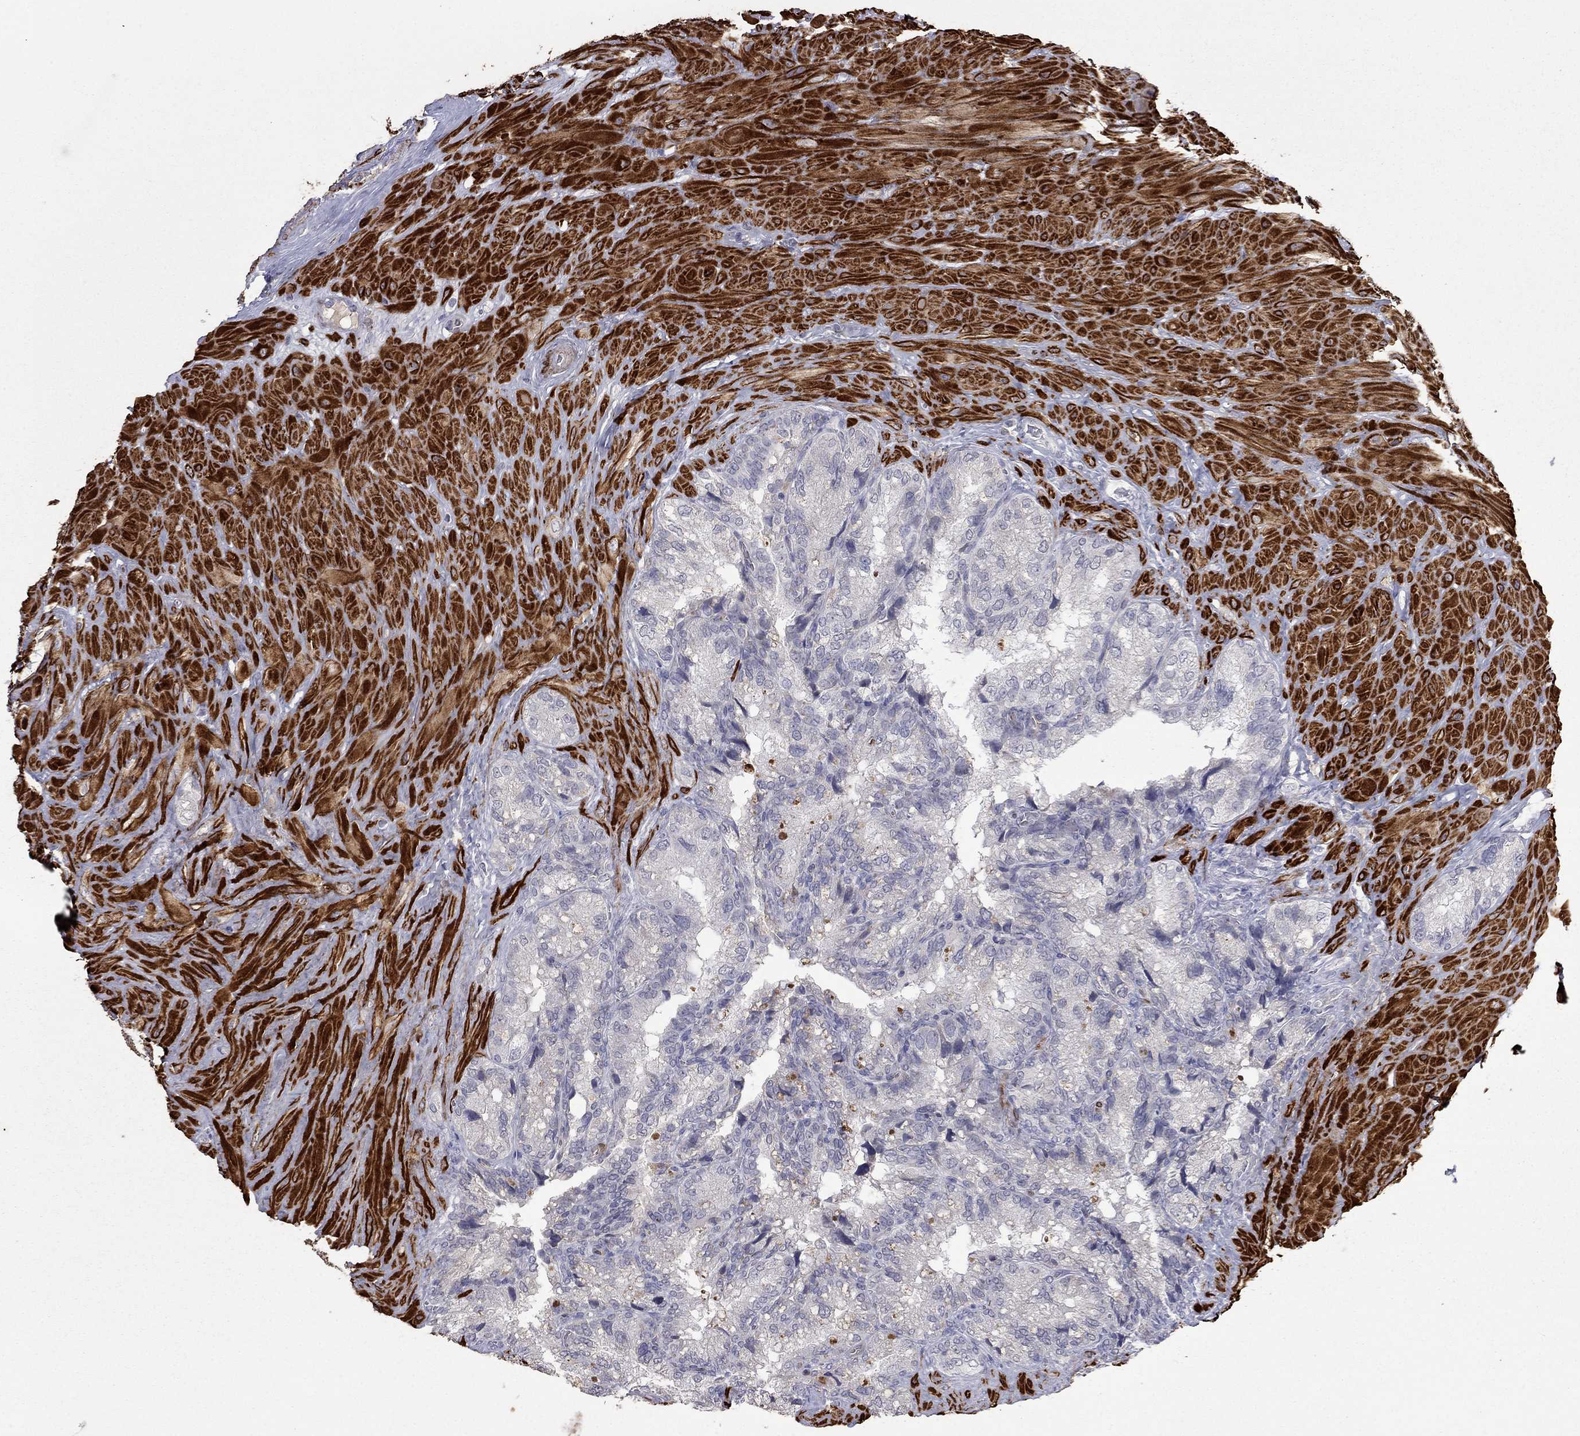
{"staining": {"intensity": "negative", "quantity": "none", "location": "none"}, "tissue": "prostate cancer", "cell_type": "Tumor cells", "image_type": "cancer", "snomed": [{"axis": "morphology", "description": "Adenocarcinoma, NOS"}, {"axis": "topography", "description": "Prostate and seminal vesicle, NOS"}], "caption": "Human prostate cancer (adenocarcinoma) stained for a protein using IHC demonstrates no staining in tumor cells.", "gene": "IP6K3", "patient": {"sex": "male", "age": 62}}